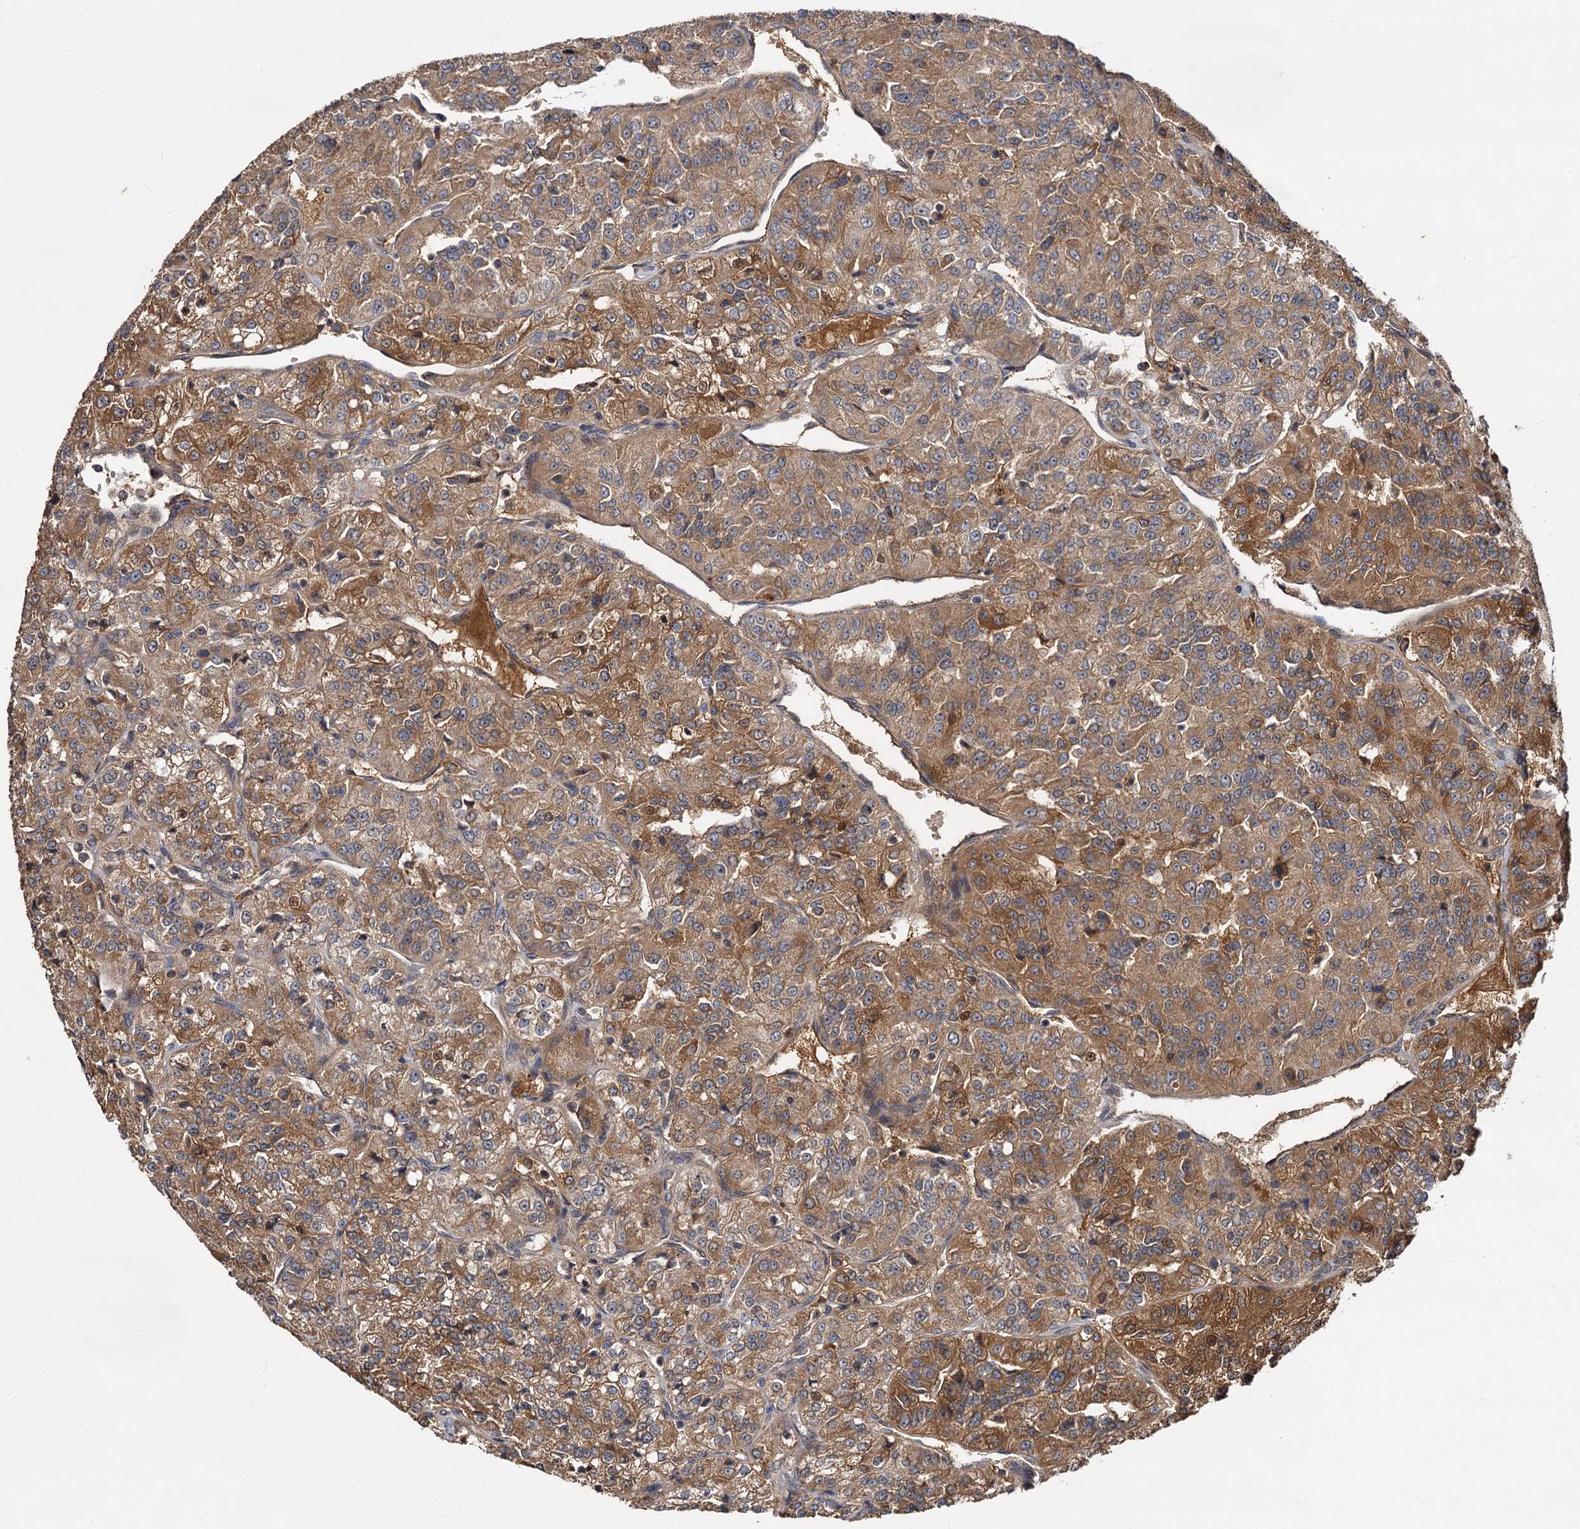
{"staining": {"intensity": "moderate", "quantity": ">75%", "location": "cytoplasmic/membranous"}, "tissue": "renal cancer", "cell_type": "Tumor cells", "image_type": "cancer", "snomed": [{"axis": "morphology", "description": "Adenocarcinoma, NOS"}, {"axis": "topography", "description": "Kidney"}], "caption": "High-power microscopy captured an IHC image of renal cancer (adenocarcinoma), revealing moderate cytoplasmic/membranous positivity in about >75% of tumor cells. (brown staining indicates protein expression, while blue staining denotes nuclei).", "gene": "MBD6", "patient": {"sex": "female", "age": 63}}